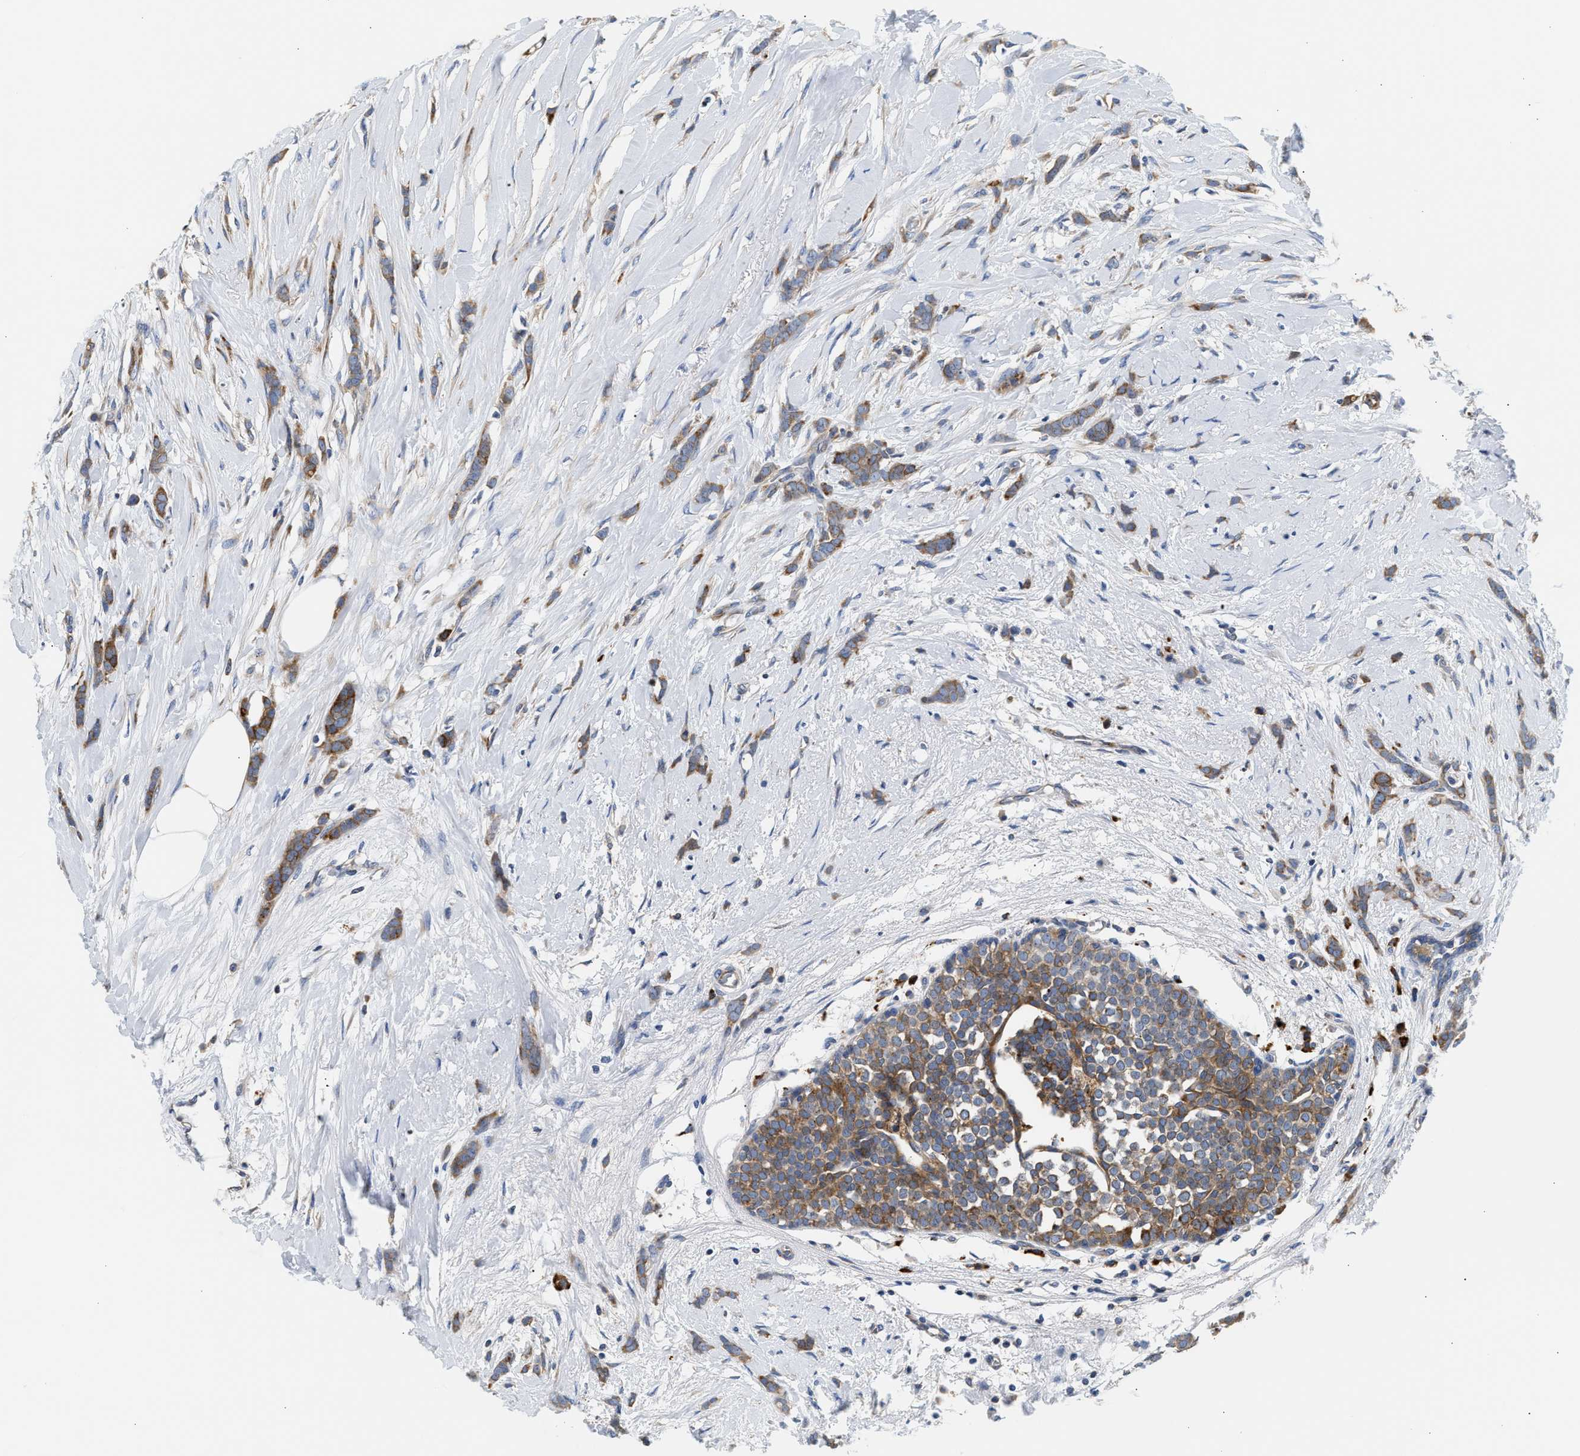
{"staining": {"intensity": "moderate", "quantity": ">75%", "location": "cytoplasmic/membranous"}, "tissue": "breast cancer", "cell_type": "Tumor cells", "image_type": "cancer", "snomed": [{"axis": "morphology", "description": "Lobular carcinoma, in situ"}, {"axis": "morphology", "description": "Lobular carcinoma"}, {"axis": "topography", "description": "Breast"}], "caption": "Immunohistochemical staining of human breast cancer (lobular carcinoma in situ) shows medium levels of moderate cytoplasmic/membranous protein expression in about >75% of tumor cells.", "gene": "AMZ1", "patient": {"sex": "female", "age": 41}}